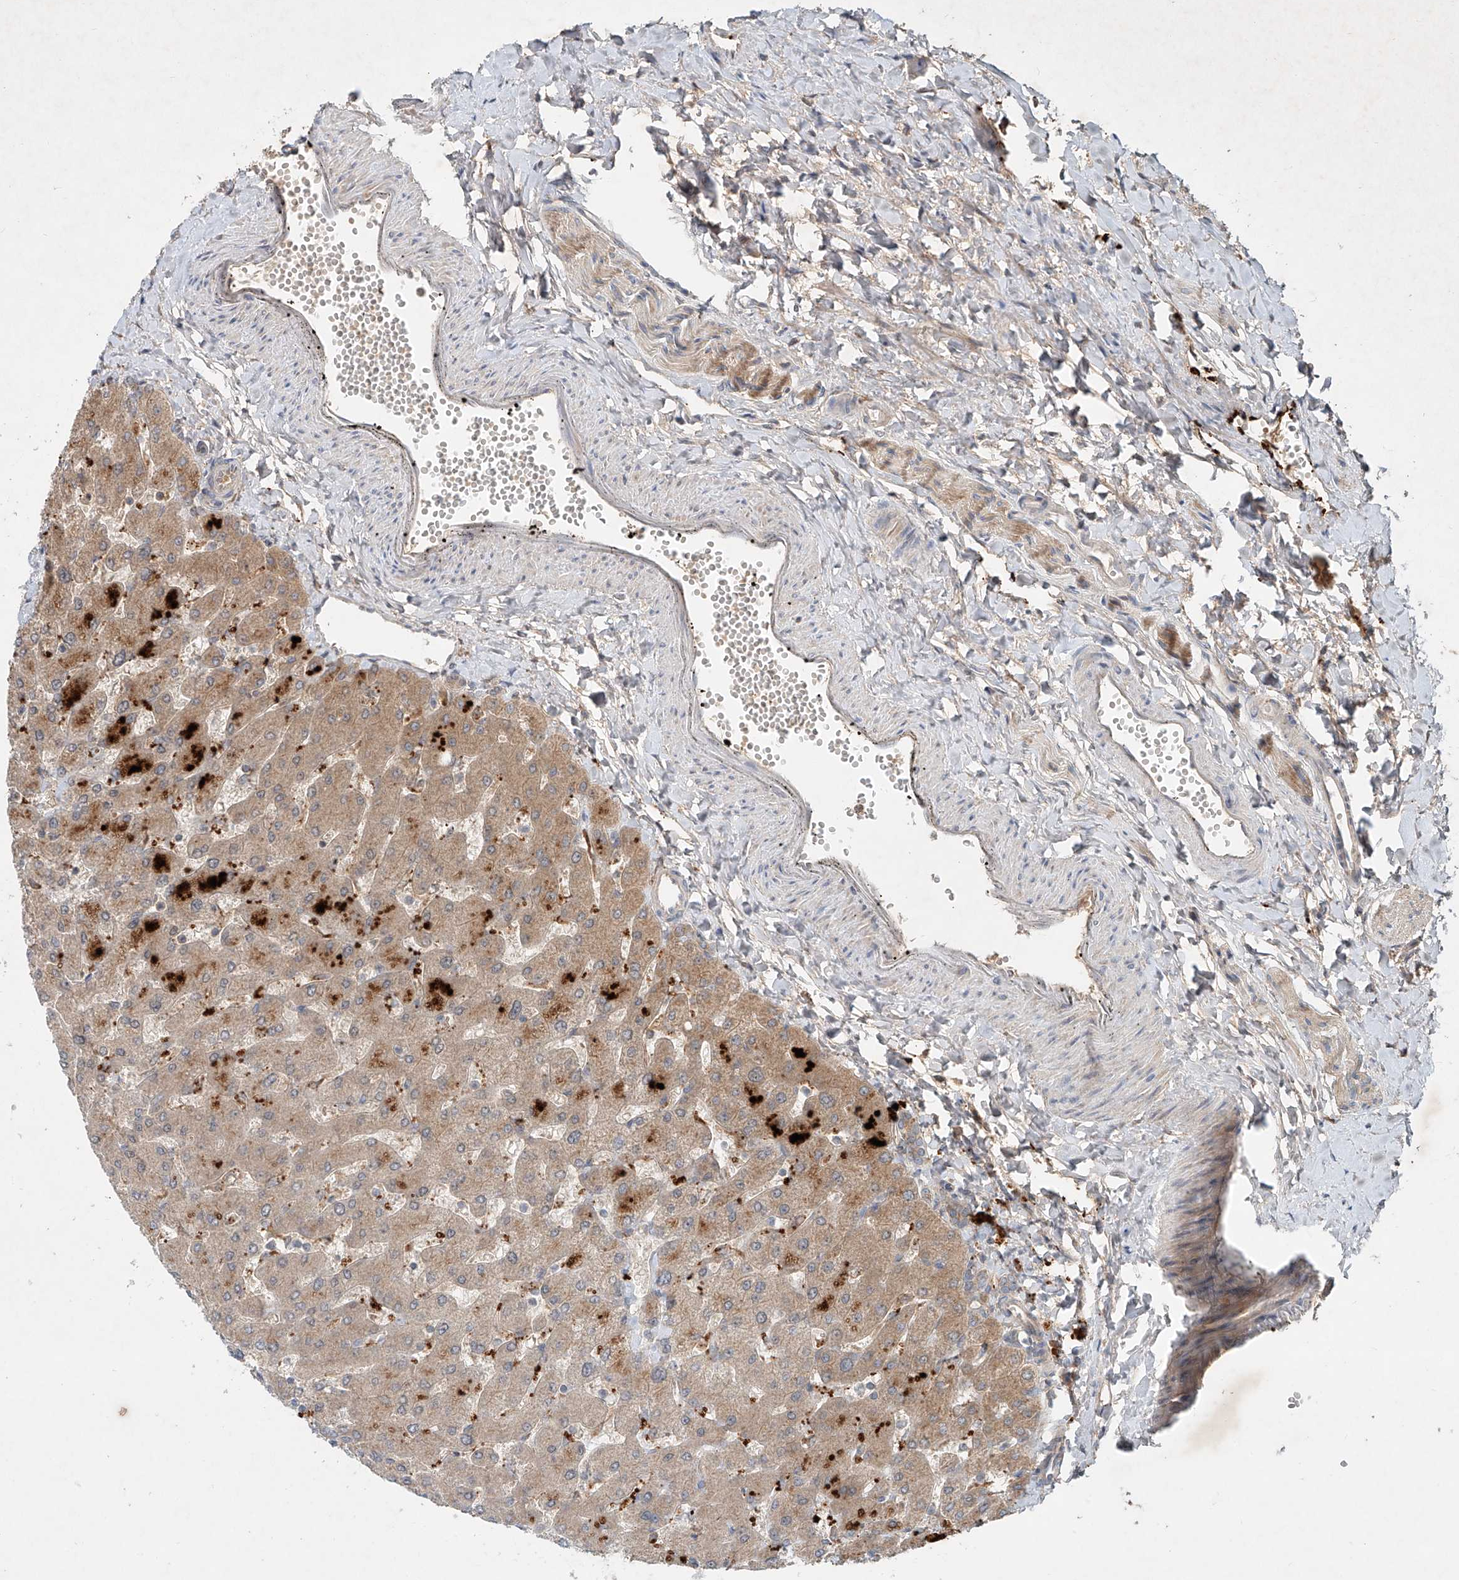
{"staining": {"intensity": "weak", "quantity": "<25%", "location": "cytoplasmic/membranous"}, "tissue": "liver", "cell_type": "Cholangiocytes", "image_type": "normal", "snomed": [{"axis": "morphology", "description": "Normal tissue, NOS"}, {"axis": "topography", "description": "Liver"}], "caption": "Benign liver was stained to show a protein in brown. There is no significant staining in cholangiocytes. (DAB (3,3'-diaminobenzidine) IHC, high magnification).", "gene": "IER5", "patient": {"sex": "male", "age": 55}}